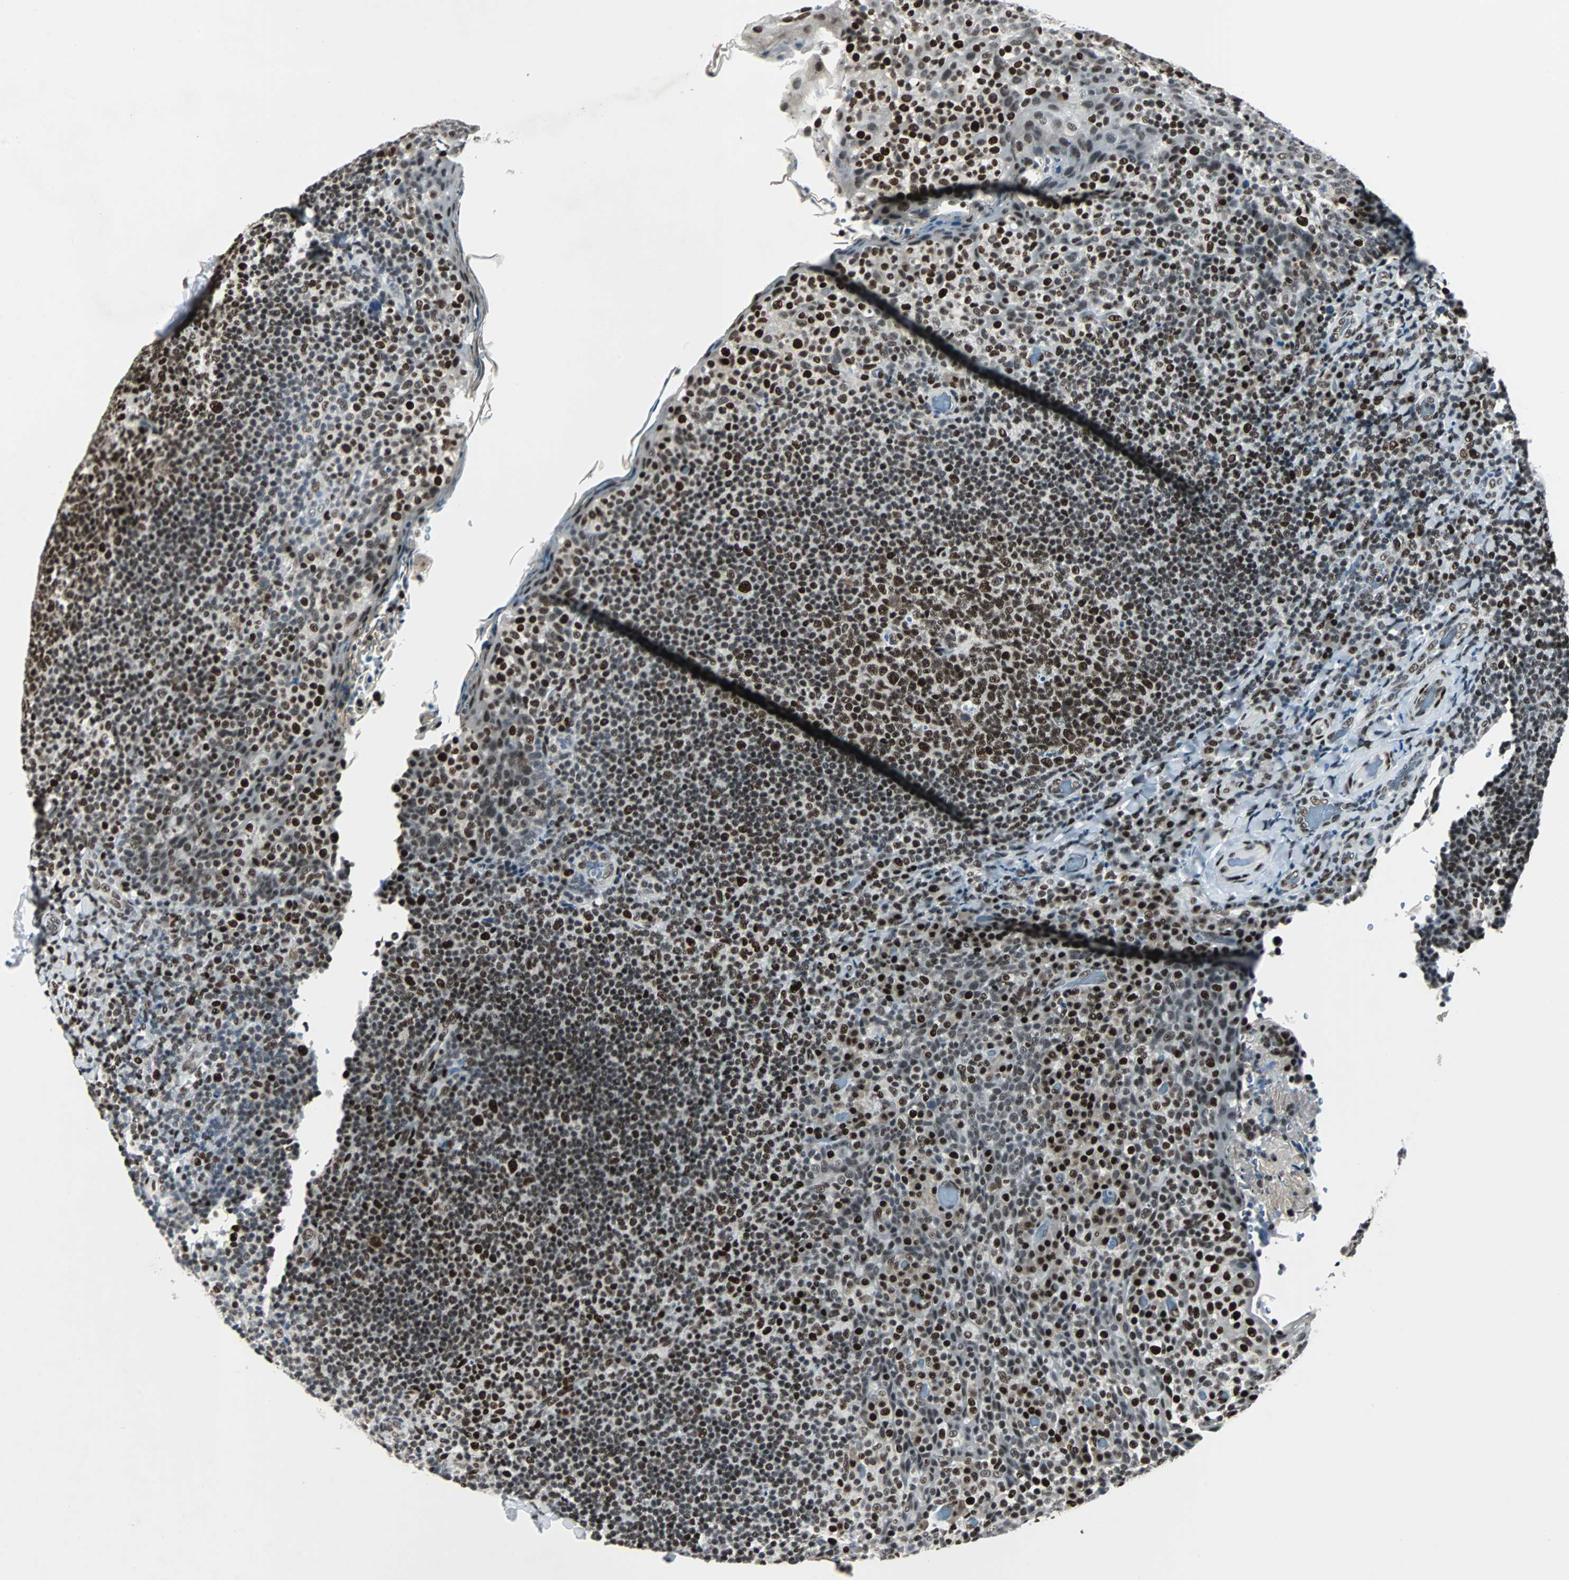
{"staining": {"intensity": "strong", "quantity": ">75%", "location": "nuclear"}, "tissue": "tonsil", "cell_type": "Germinal center cells", "image_type": "normal", "snomed": [{"axis": "morphology", "description": "Normal tissue, NOS"}, {"axis": "topography", "description": "Tonsil"}], "caption": "Immunohistochemical staining of benign tonsil reveals high levels of strong nuclear expression in approximately >75% of germinal center cells. The staining is performed using DAB (3,3'-diaminobenzidine) brown chromogen to label protein expression. The nuclei are counter-stained blue using hematoxylin.", "gene": "MEF2D", "patient": {"sex": "male", "age": 17}}